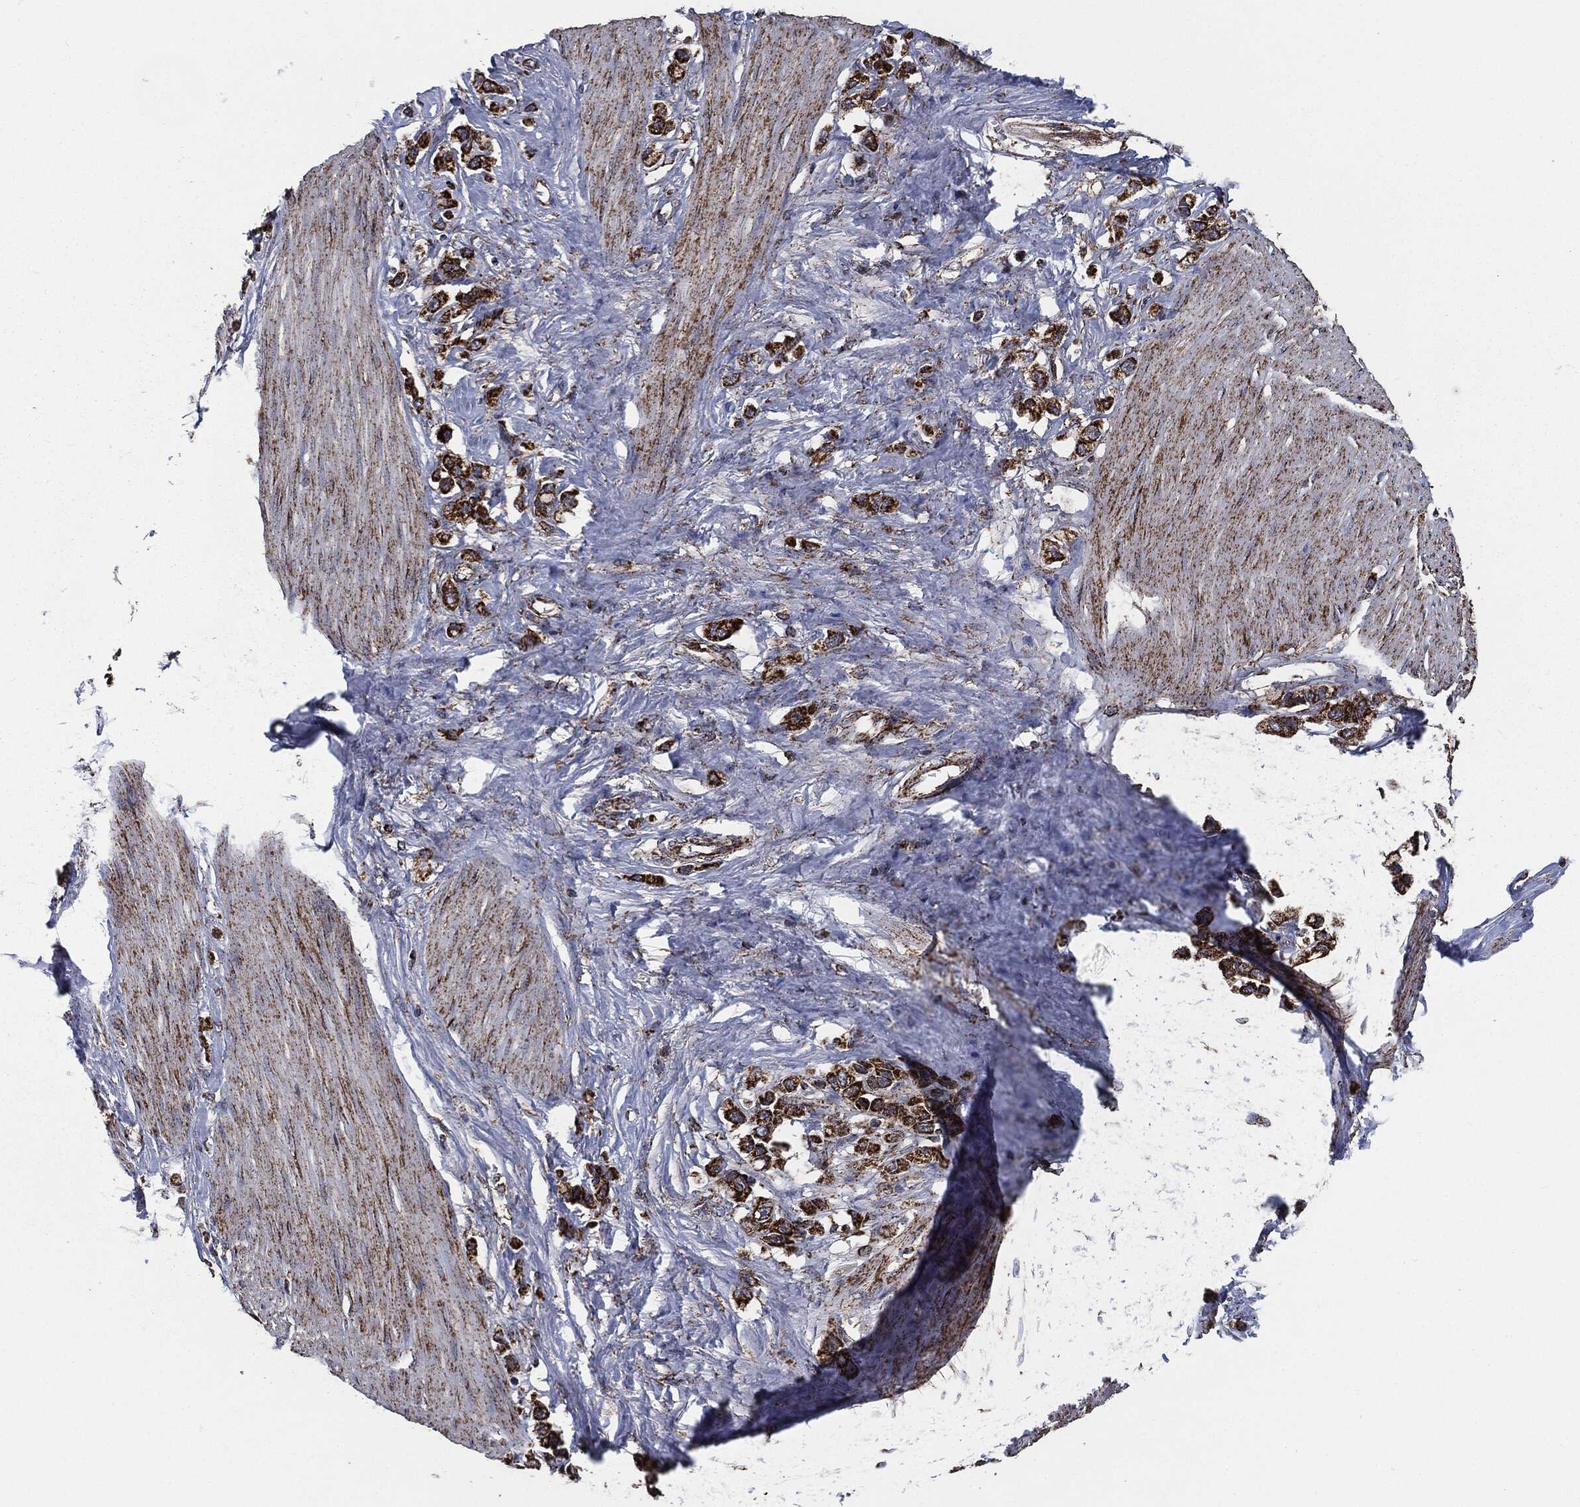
{"staining": {"intensity": "strong", "quantity": ">75%", "location": "cytoplasmic/membranous"}, "tissue": "stomach cancer", "cell_type": "Tumor cells", "image_type": "cancer", "snomed": [{"axis": "morphology", "description": "Normal tissue, NOS"}, {"axis": "morphology", "description": "Adenocarcinoma, NOS"}, {"axis": "morphology", "description": "Adenocarcinoma, High grade"}, {"axis": "topography", "description": "Stomach, upper"}, {"axis": "topography", "description": "Stomach"}], "caption": "Adenocarcinoma (stomach) stained with a protein marker reveals strong staining in tumor cells.", "gene": "FH", "patient": {"sex": "female", "age": 65}}